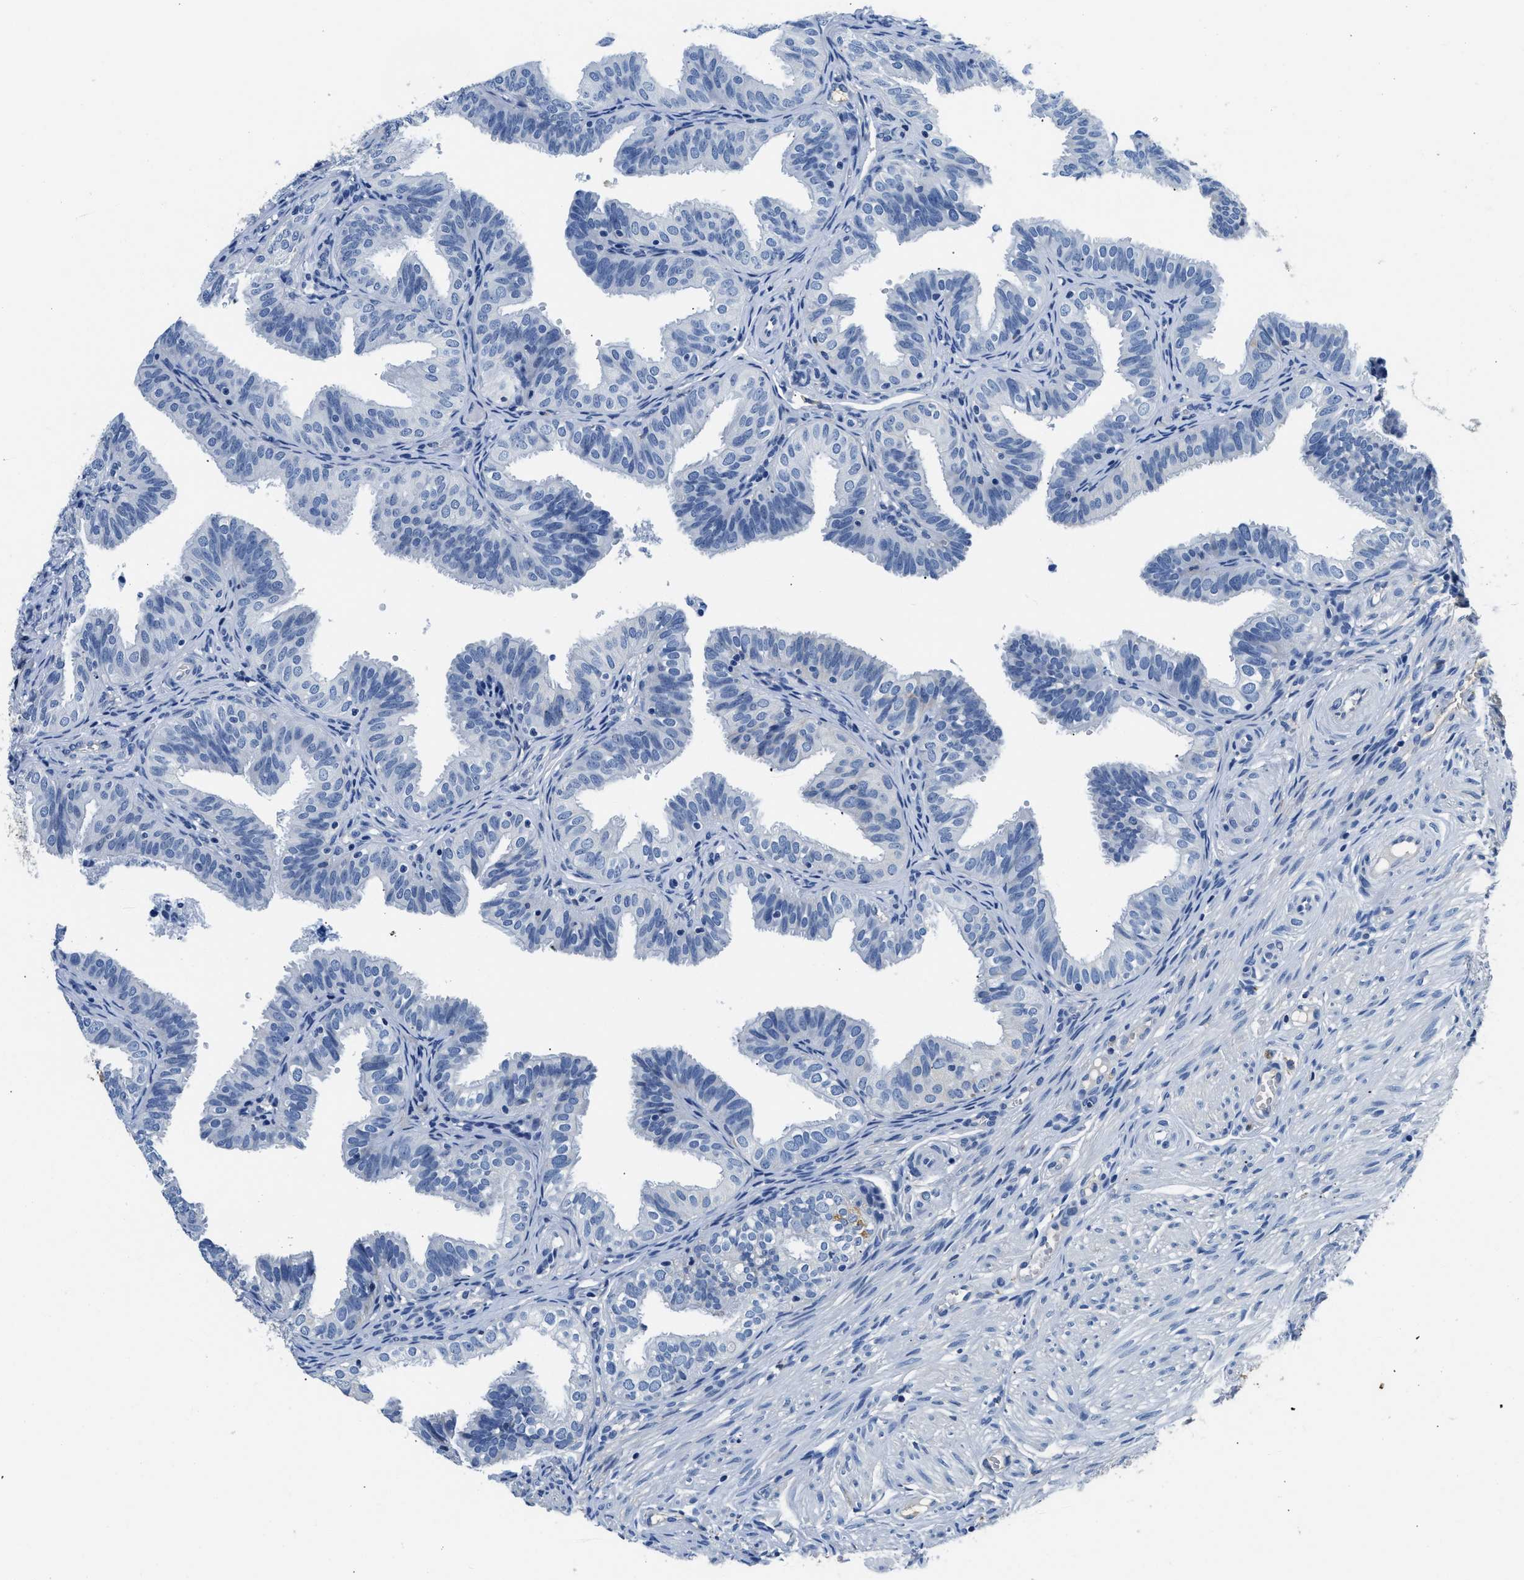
{"staining": {"intensity": "negative", "quantity": "none", "location": "none"}, "tissue": "fallopian tube", "cell_type": "Glandular cells", "image_type": "normal", "snomed": [{"axis": "morphology", "description": "Normal tissue, NOS"}, {"axis": "topography", "description": "Fallopian tube"}], "caption": "An IHC micrograph of unremarkable fallopian tube is shown. There is no staining in glandular cells of fallopian tube. (DAB (3,3'-diaminobenzidine) immunohistochemistry with hematoxylin counter stain).", "gene": "PCK2", "patient": {"sex": "female", "age": 35}}